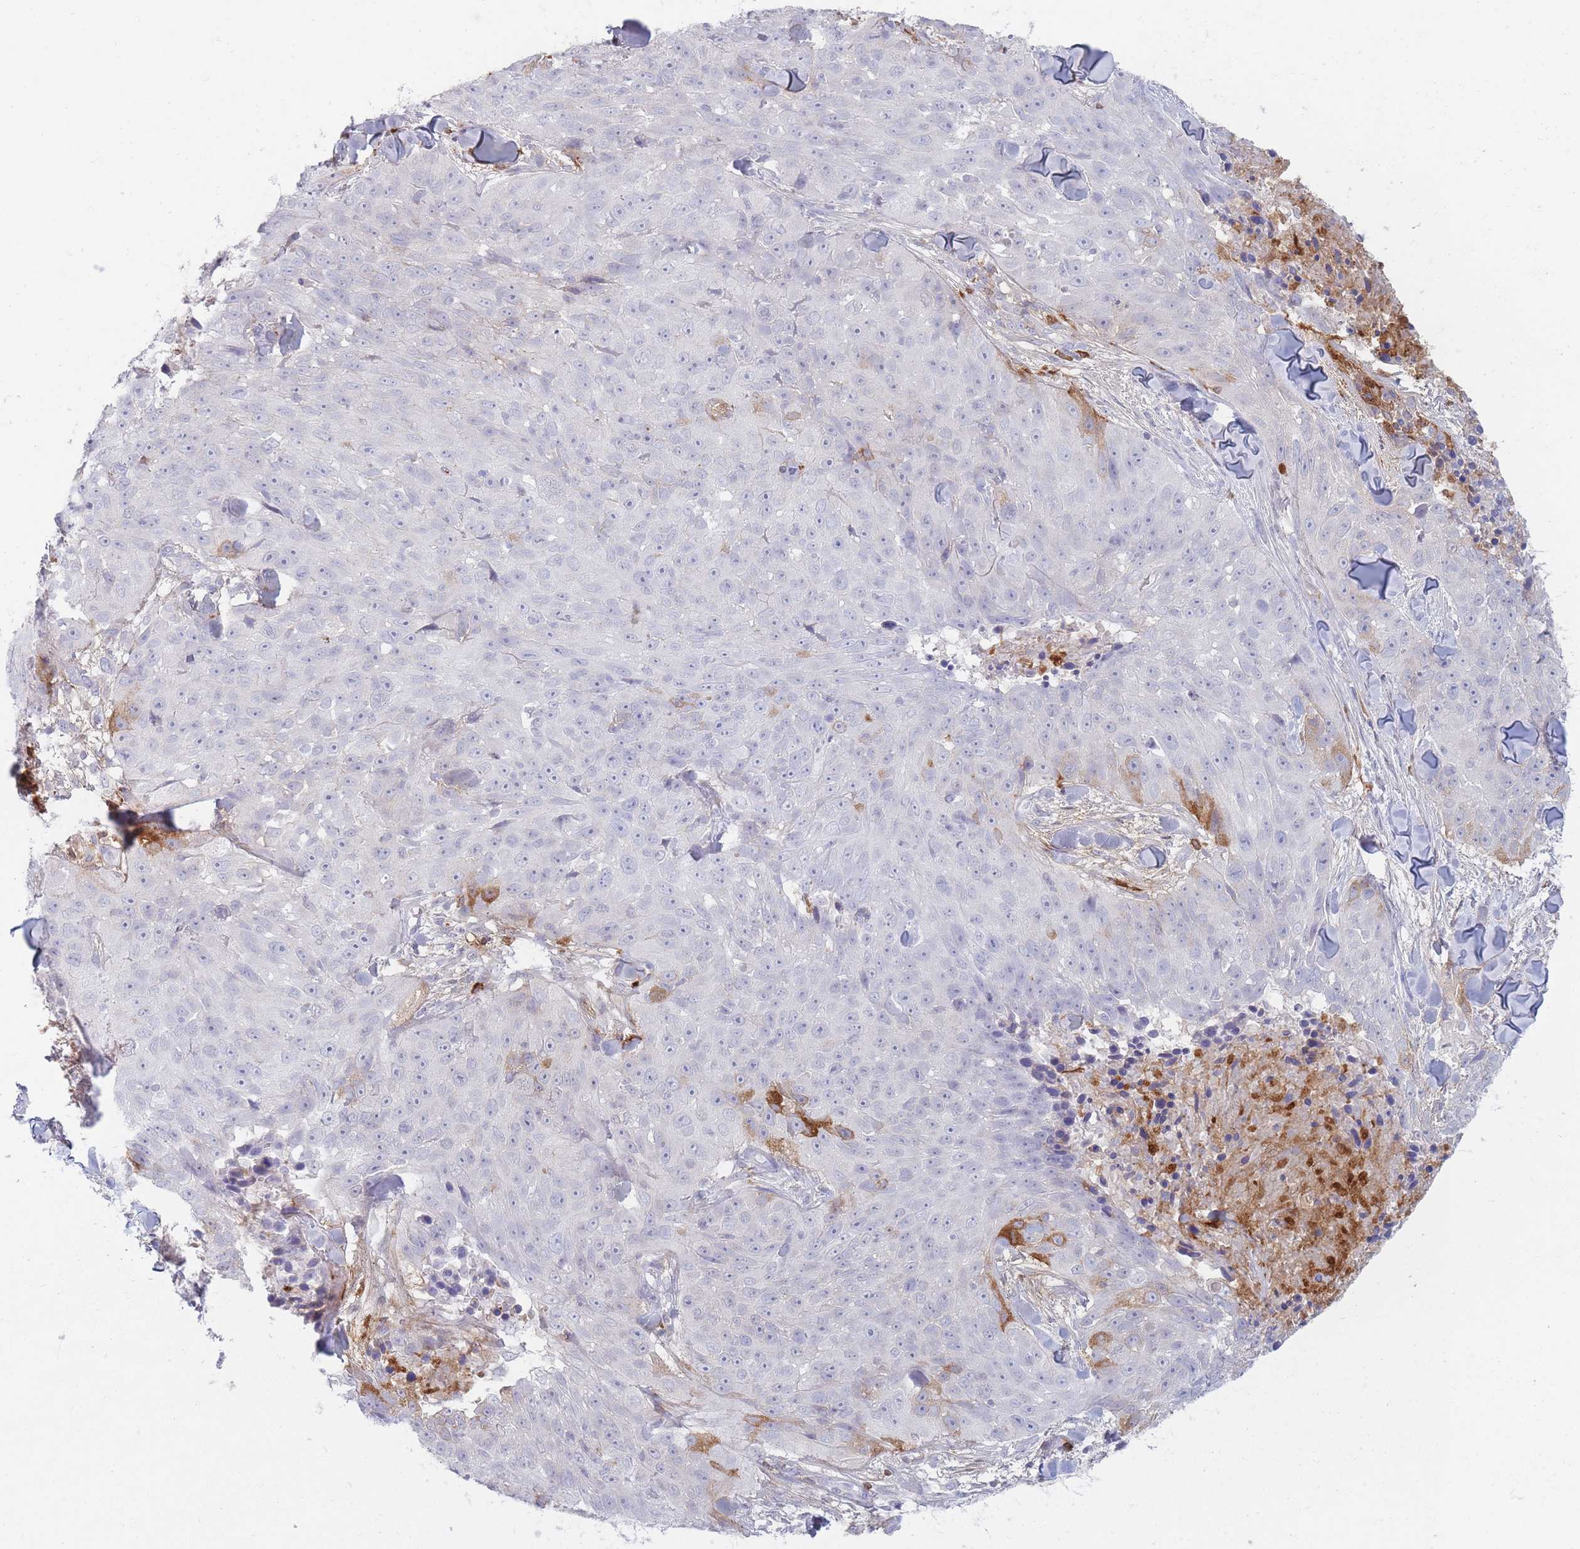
{"staining": {"intensity": "negative", "quantity": "none", "location": "none"}, "tissue": "skin cancer", "cell_type": "Tumor cells", "image_type": "cancer", "snomed": [{"axis": "morphology", "description": "Squamous cell carcinoma, NOS"}, {"axis": "topography", "description": "Skin"}], "caption": "Immunohistochemical staining of skin cancer demonstrates no significant expression in tumor cells. Nuclei are stained in blue.", "gene": "PRG4", "patient": {"sex": "female", "age": 87}}